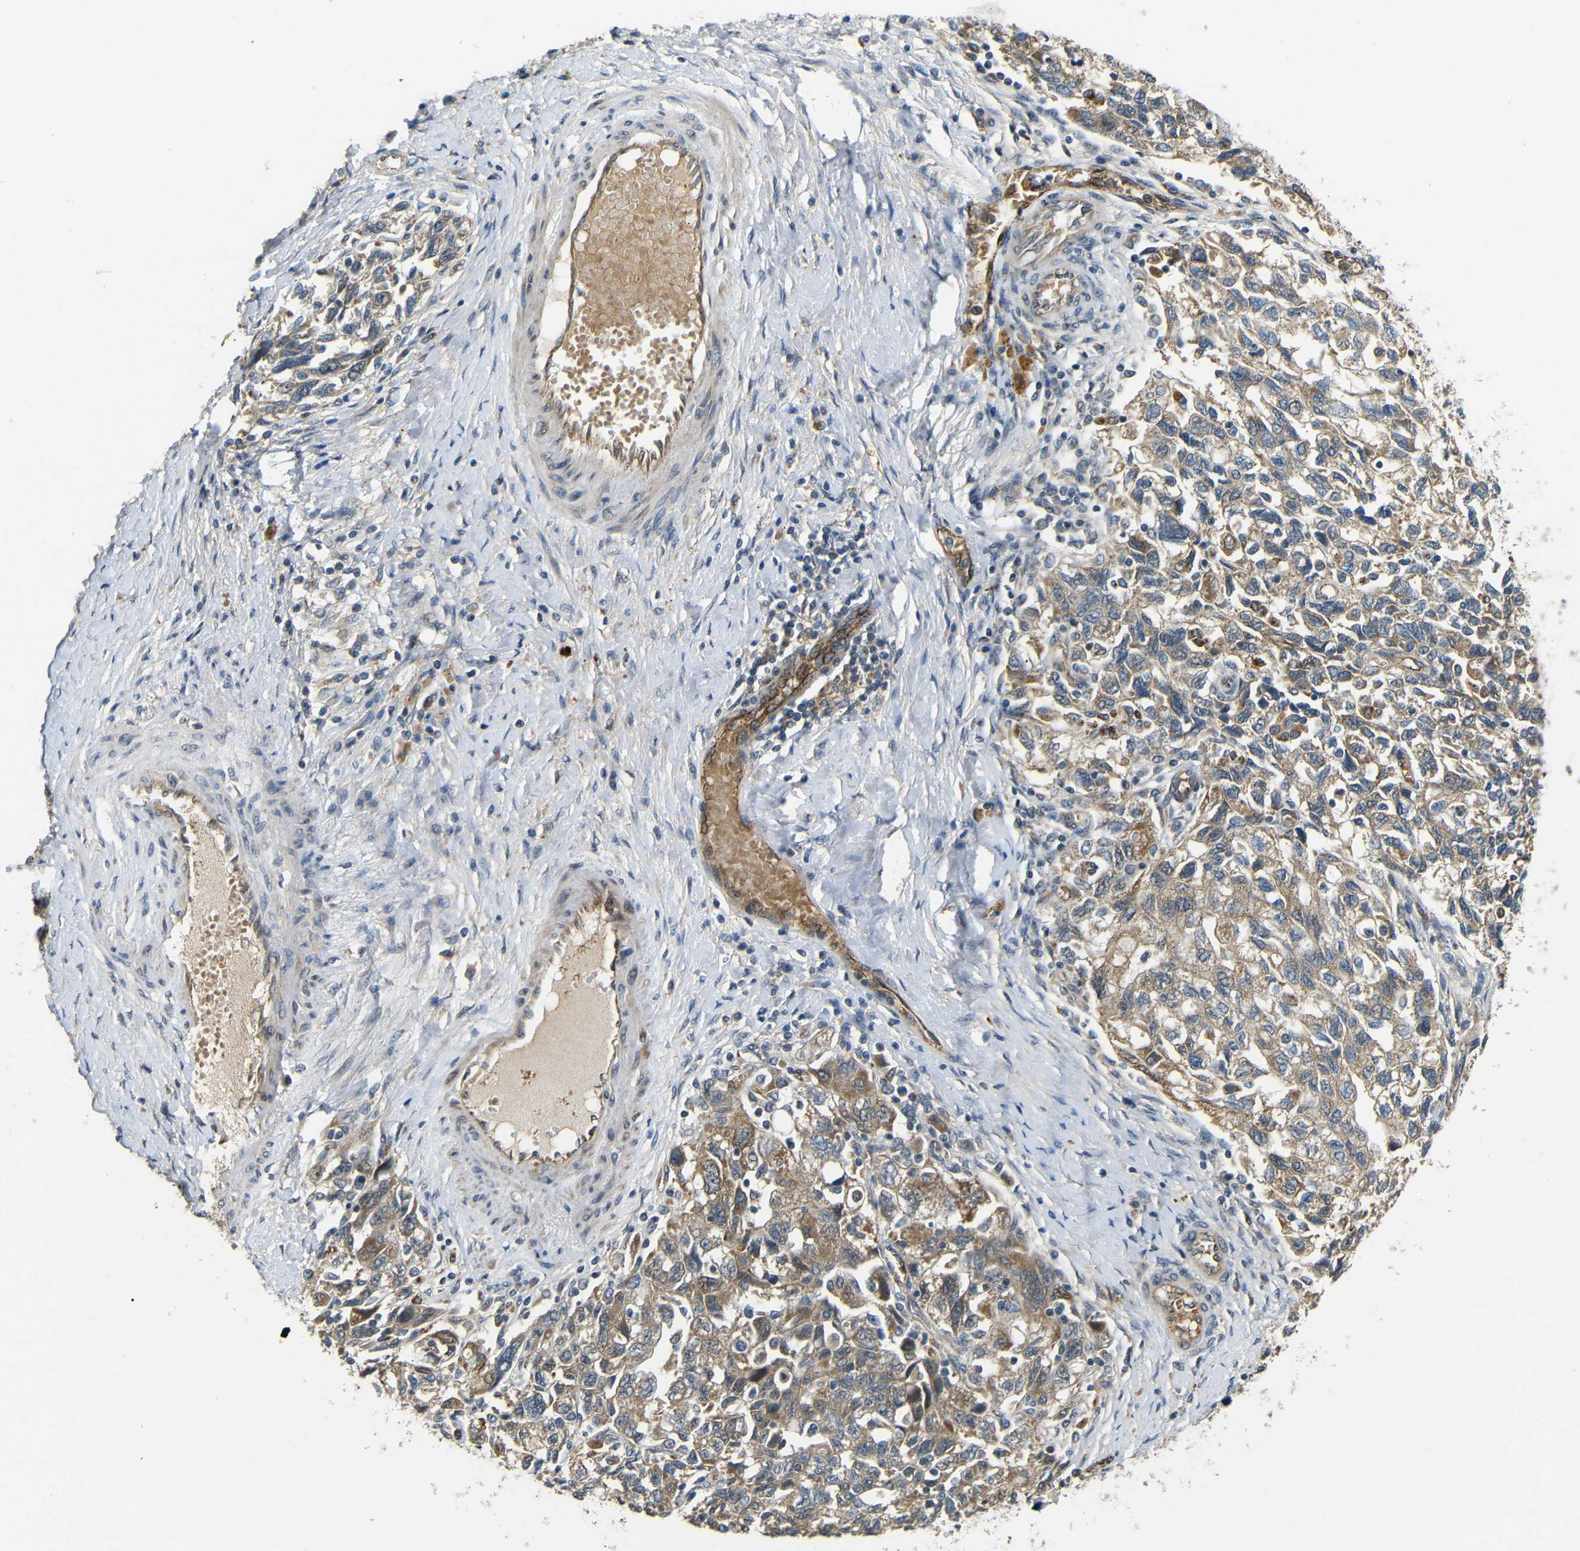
{"staining": {"intensity": "moderate", "quantity": ">75%", "location": "cytoplasmic/membranous"}, "tissue": "ovarian cancer", "cell_type": "Tumor cells", "image_type": "cancer", "snomed": [{"axis": "morphology", "description": "Carcinoma, NOS"}, {"axis": "morphology", "description": "Cystadenocarcinoma, serous, NOS"}, {"axis": "topography", "description": "Ovary"}], "caption": "A brown stain shows moderate cytoplasmic/membranous staining of a protein in carcinoma (ovarian) tumor cells.", "gene": "ATP7A", "patient": {"sex": "female", "age": 69}}